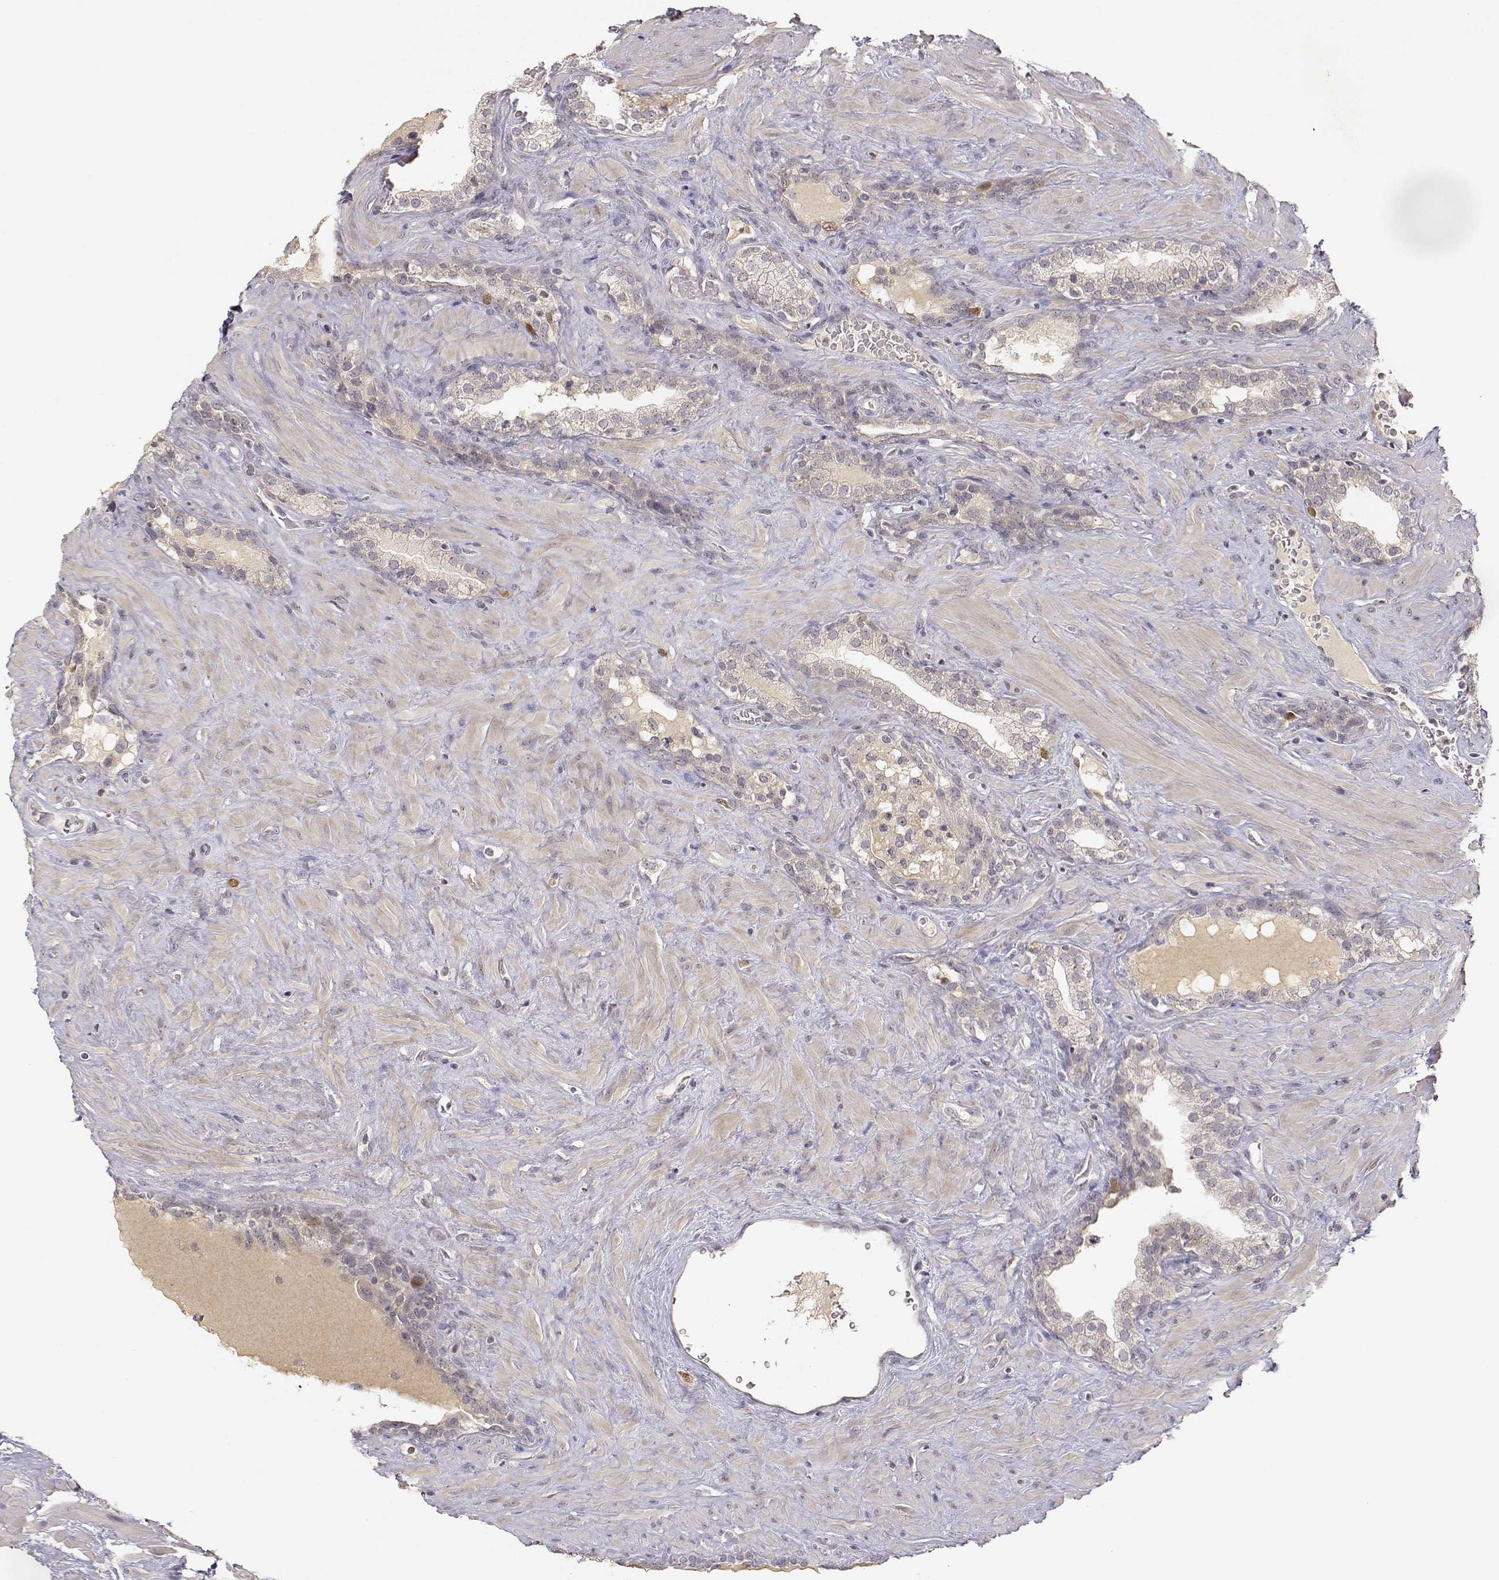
{"staining": {"intensity": "negative", "quantity": "none", "location": "none"}, "tissue": "prostate", "cell_type": "Glandular cells", "image_type": "normal", "snomed": [{"axis": "morphology", "description": "Normal tissue, NOS"}, {"axis": "topography", "description": "Prostate"}], "caption": "Immunohistochemistry histopathology image of benign human prostate stained for a protein (brown), which demonstrates no expression in glandular cells. Brightfield microscopy of immunohistochemistry stained with DAB (3,3'-diaminobenzidine) (brown) and hematoxylin (blue), captured at high magnification.", "gene": "RAD51", "patient": {"sex": "male", "age": 48}}